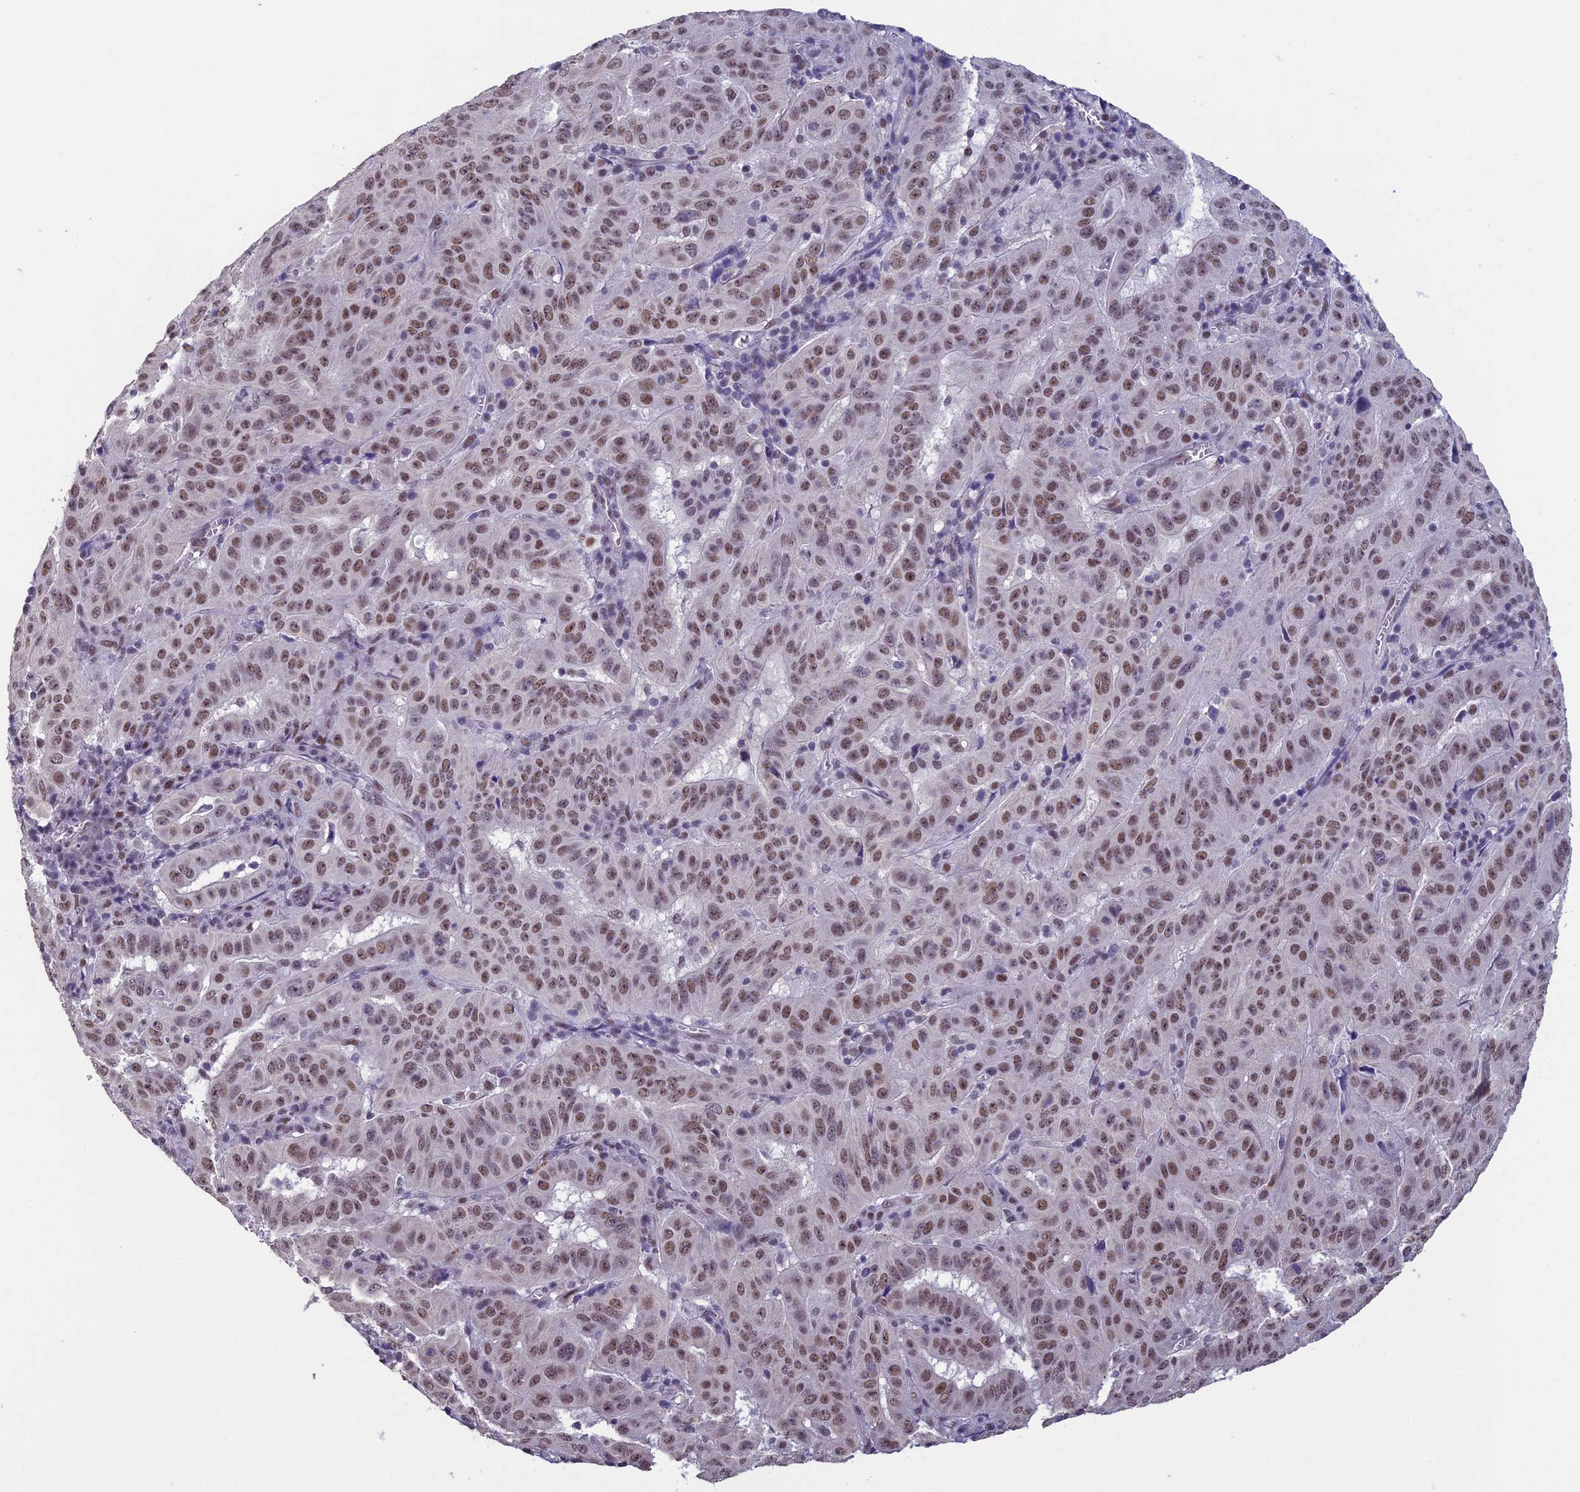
{"staining": {"intensity": "moderate", "quantity": ">75%", "location": "nuclear"}, "tissue": "pancreatic cancer", "cell_type": "Tumor cells", "image_type": "cancer", "snomed": [{"axis": "morphology", "description": "Adenocarcinoma, NOS"}, {"axis": "topography", "description": "Pancreas"}], "caption": "Protein staining by immunohistochemistry (IHC) displays moderate nuclear staining in about >75% of tumor cells in pancreatic cancer (adenocarcinoma). (Stains: DAB (3,3'-diaminobenzidine) in brown, nuclei in blue, Microscopy: brightfield microscopy at high magnification).", "gene": "RNF40", "patient": {"sex": "male", "age": 63}}